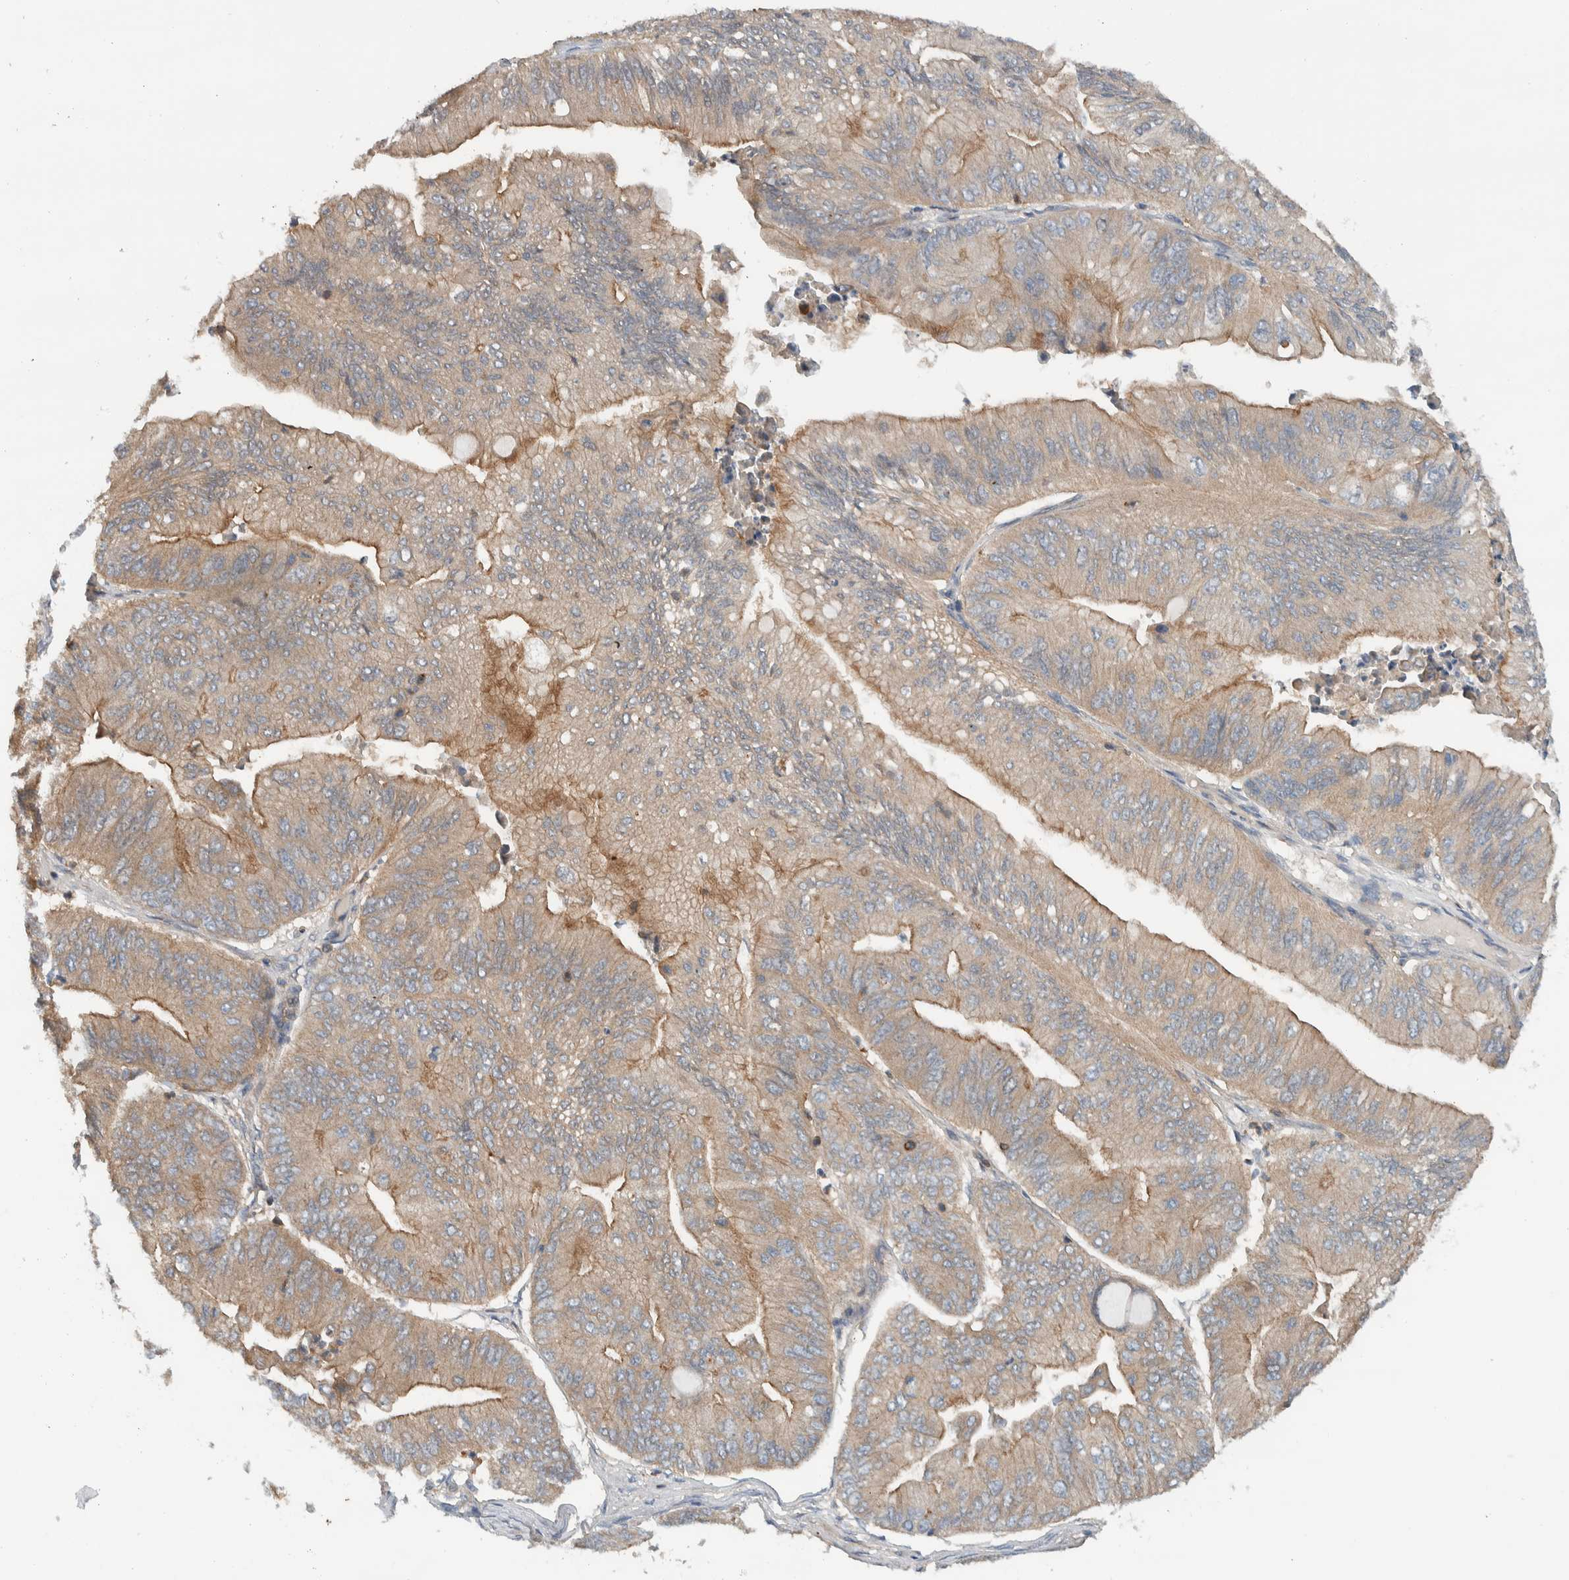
{"staining": {"intensity": "weak", "quantity": ">75%", "location": "cytoplasmic/membranous"}, "tissue": "ovarian cancer", "cell_type": "Tumor cells", "image_type": "cancer", "snomed": [{"axis": "morphology", "description": "Cystadenocarcinoma, mucinous, NOS"}, {"axis": "topography", "description": "Ovary"}], "caption": "Ovarian cancer (mucinous cystadenocarcinoma) tissue demonstrates weak cytoplasmic/membranous expression in about >75% of tumor cells, visualized by immunohistochemistry. The staining is performed using DAB brown chromogen to label protein expression. The nuclei are counter-stained blue using hematoxylin.", "gene": "MPRIP", "patient": {"sex": "female", "age": 61}}